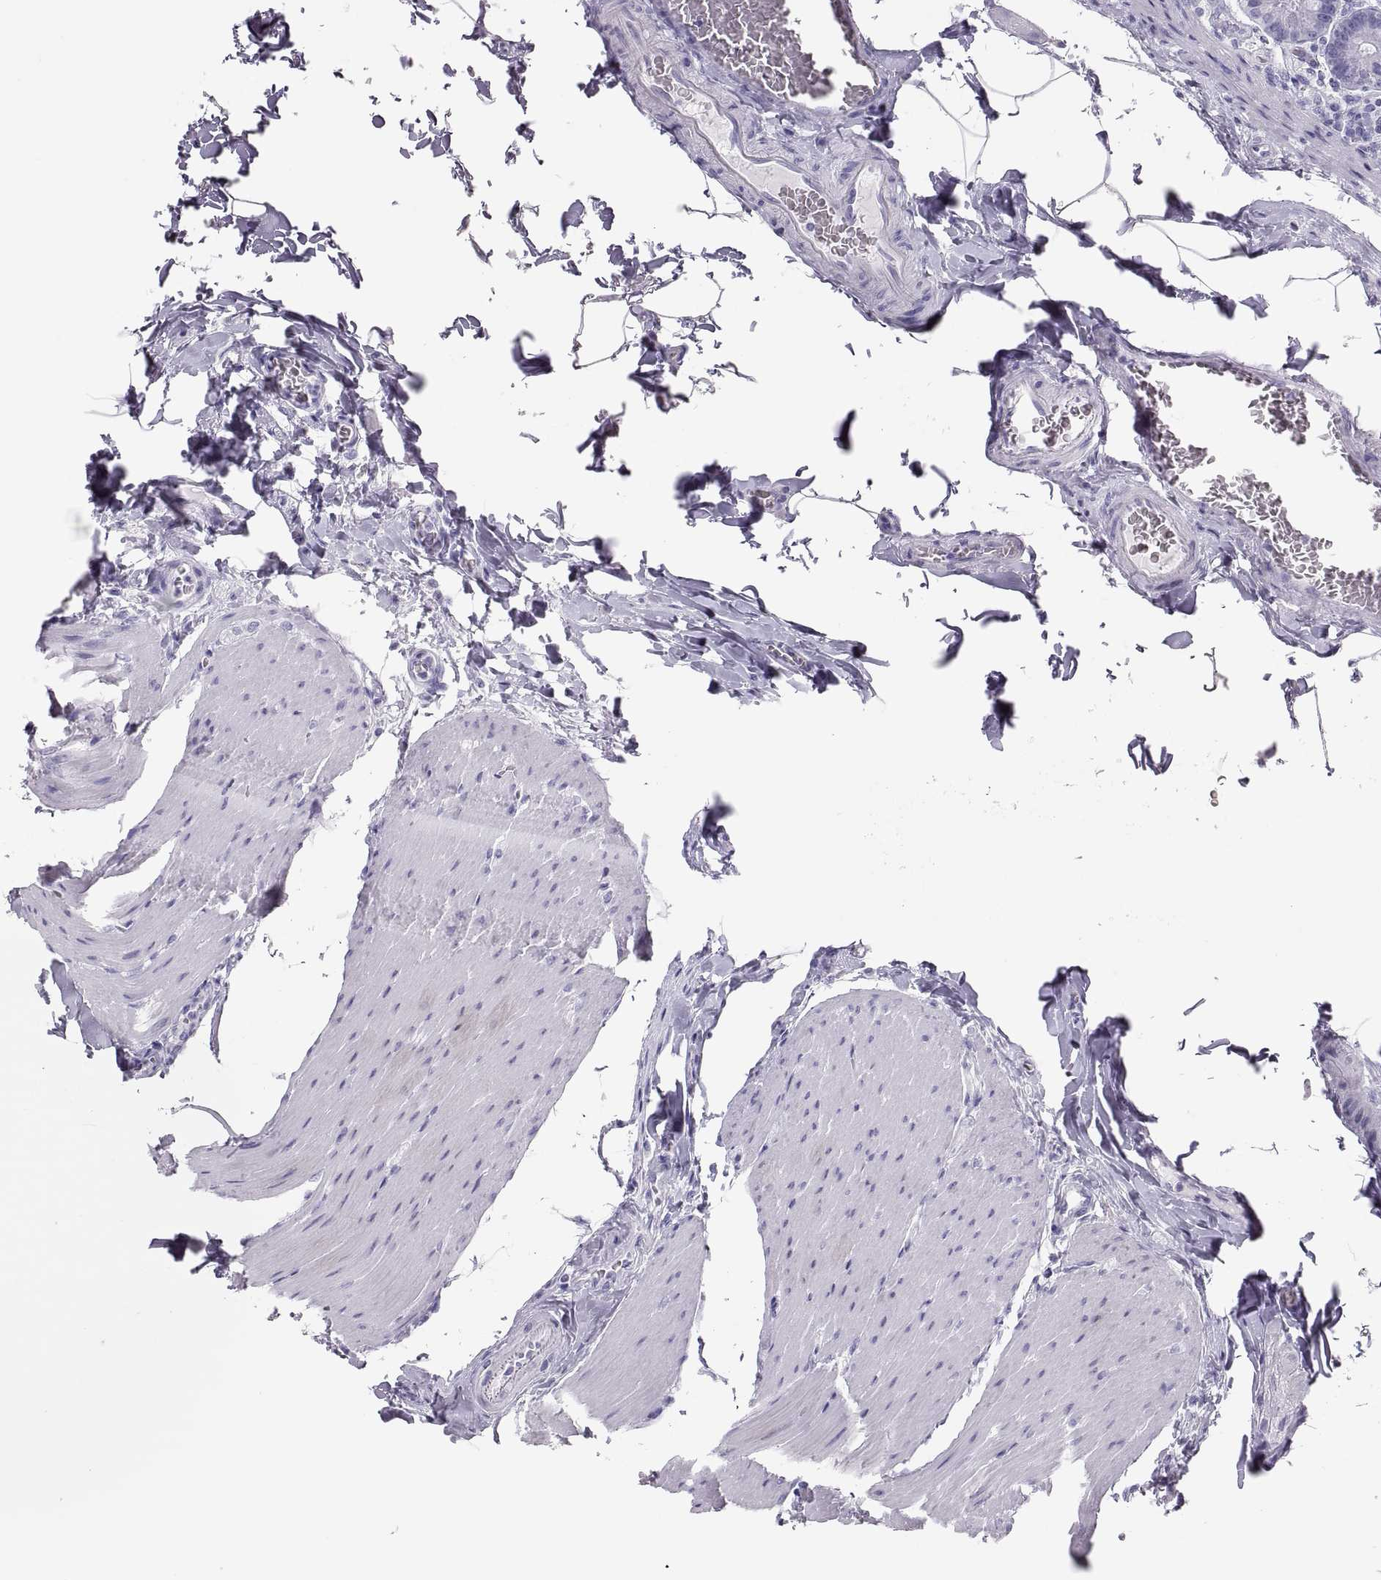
{"staining": {"intensity": "negative", "quantity": "none", "location": "none"}, "tissue": "small intestine", "cell_type": "Glandular cells", "image_type": "normal", "snomed": [{"axis": "morphology", "description": "Normal tissue, NOS"}, {"axis": "topography", "description": "Small intestine"}], "caption": "The photomicrograph reveals no staining of glandular cells in benign small intestine.", "gene": "SEMG1", "patient": {"sex": "male", "age": 37}}